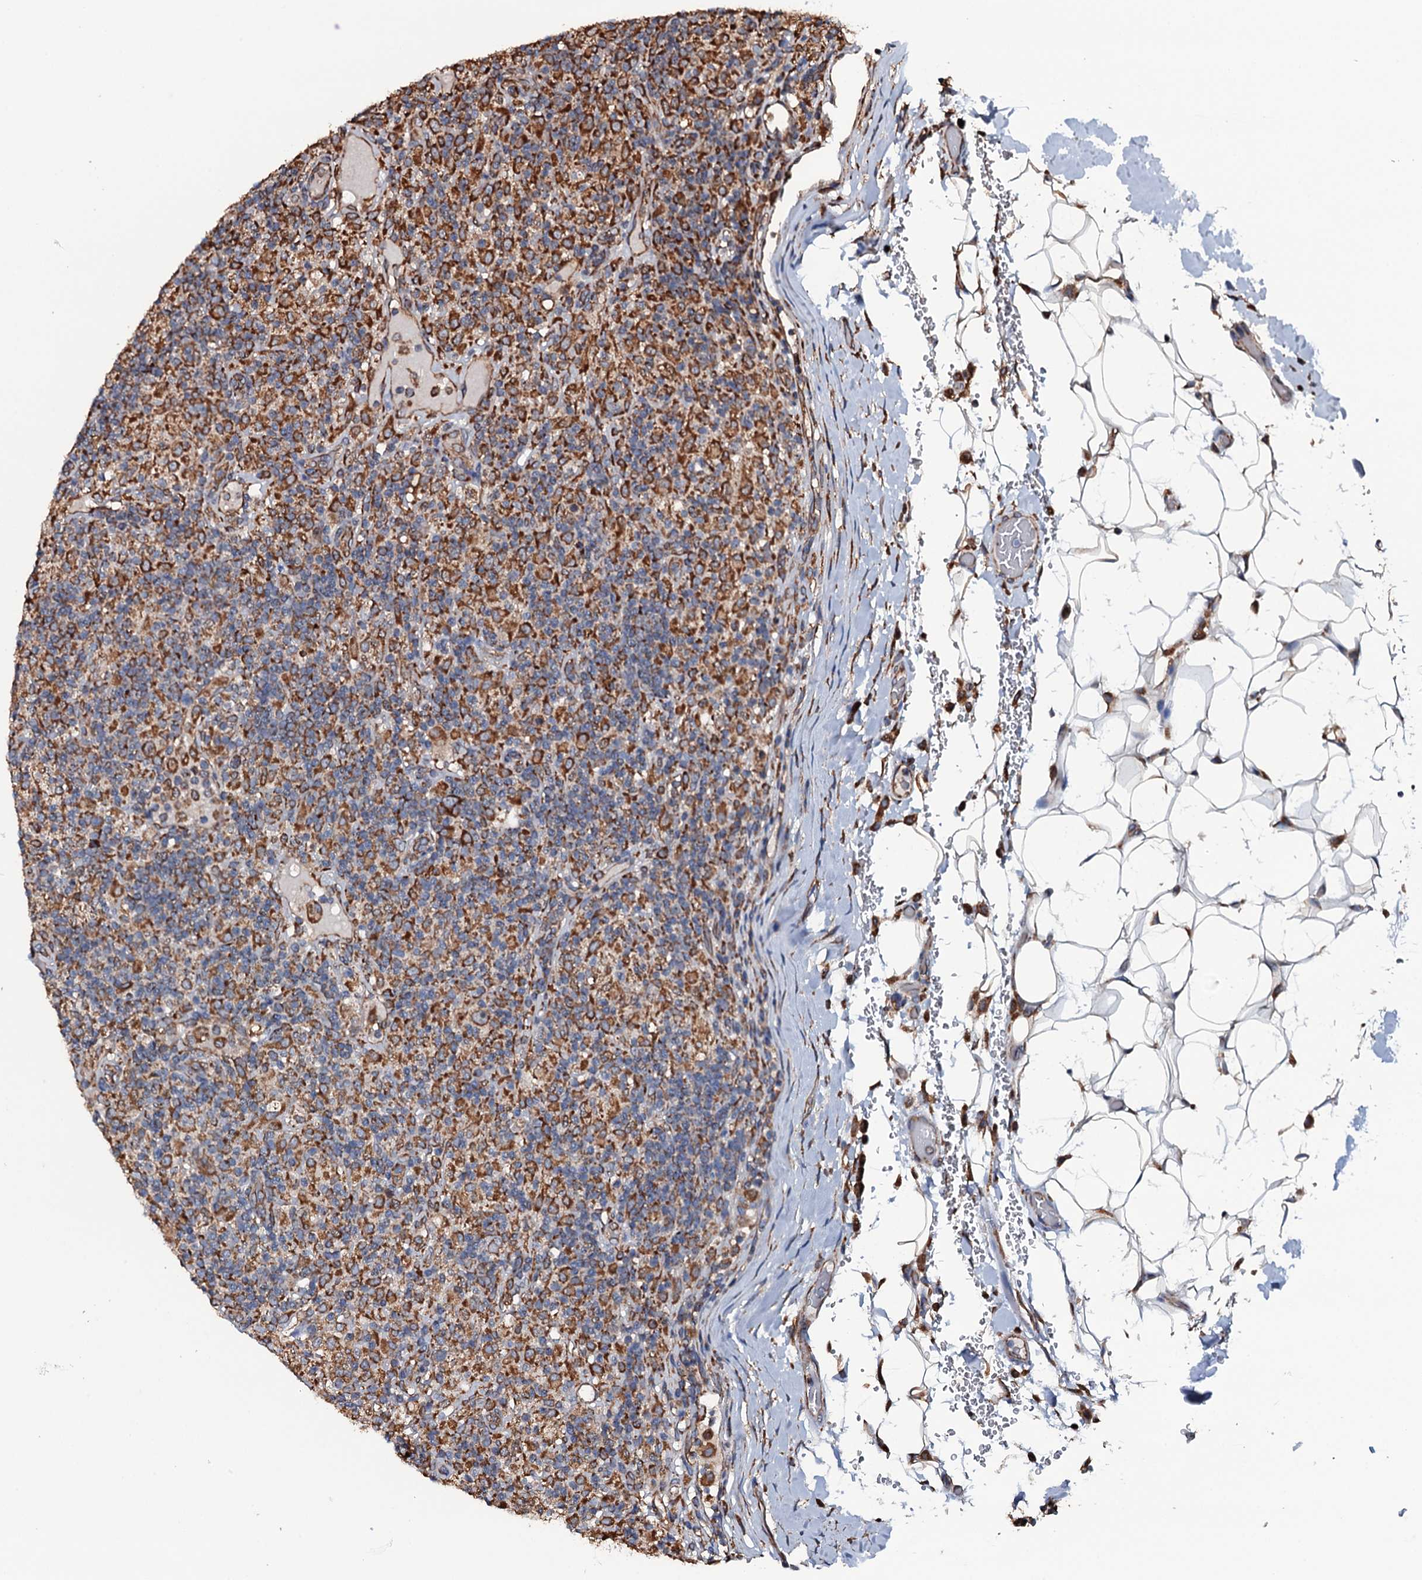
{"staining": {"intensity": "strong", "quantity": ">75%", "location": "cytoplasmic/membranous"}, "tissue": "lymphoma", "cell_type": "Tumor cells", "image_type": "cancer", "snomed": [{"axis": "morphology", "description": "Hodgkin's disease, NOS"}, {"axis": "topography", "description": "Lymph node"}], "caption": "Protein analysis of Hodgkin's disease tissue displays strong cytoplasmic/membranous staining in approximately >75% of tumor cells. (Brightfield microscopy of DAB IHC at high magnification).", "gene": "RAB12", "patient": {"sex": "male", "age": 70}}